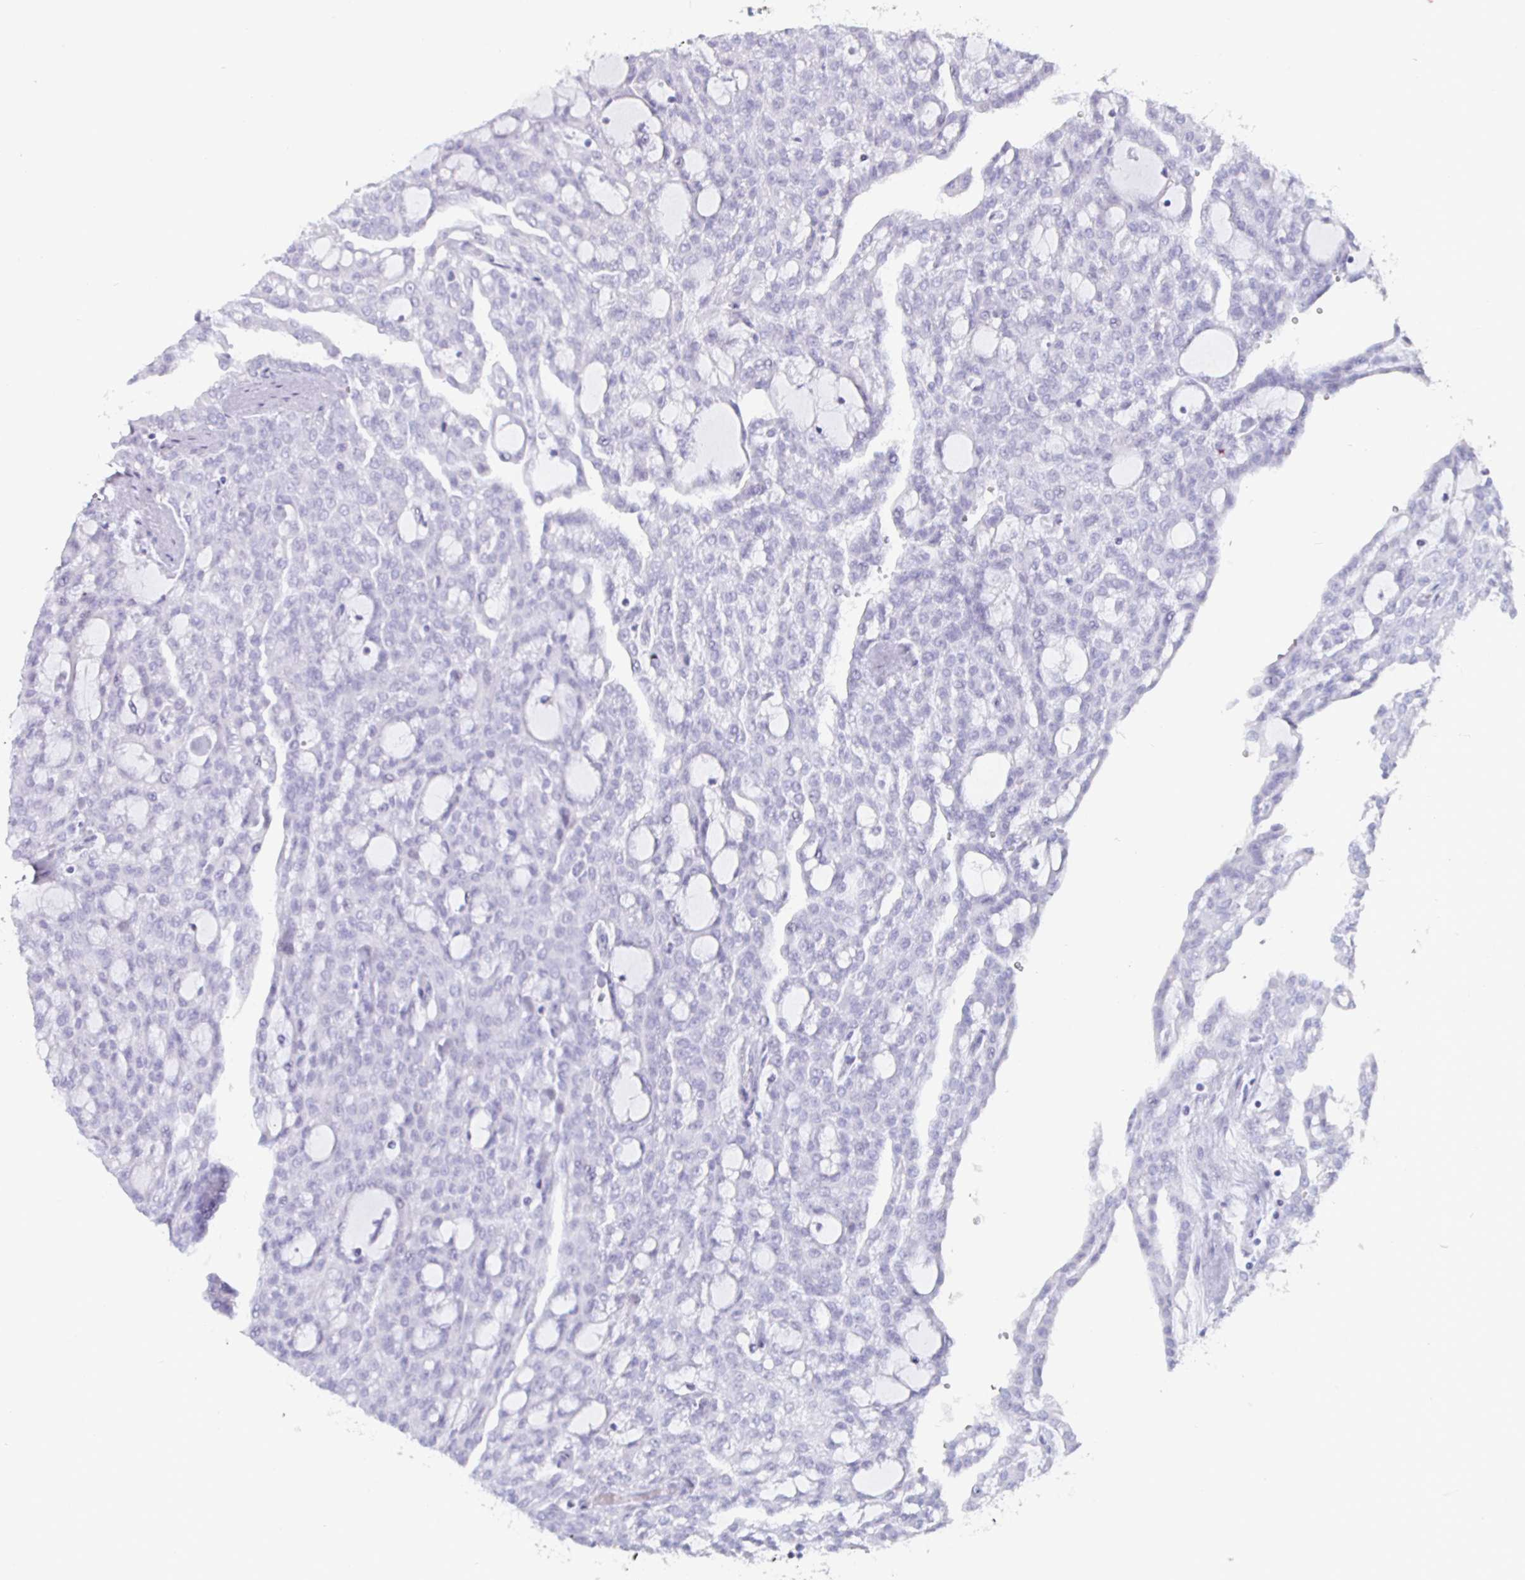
{"staining": {"intensity": "negative", "quantity": "none", "location": "none"}, "tissue": "renal cancer", "cell_type": "Tumor cells", "image_type": "cancer", "snomed": [{"axis": "morphology", "description": "Adenocarcinoma, NOS"}, {"axis": "topography", "description": "Kidney"}], "caption": "The immunohistochemistry micrograph has no significant expression in tumor cells of adenocarcinoma (renal) tissue. The staining was performed using DAB (3,3'-diaminobenzidine) to visualize the protein expression in brown, while the nuclei were stained in blue with hematoxylin (Magnification: 20x).", "gene": "DMRTB1", "patient": {"sex": "male", "age": 63}}